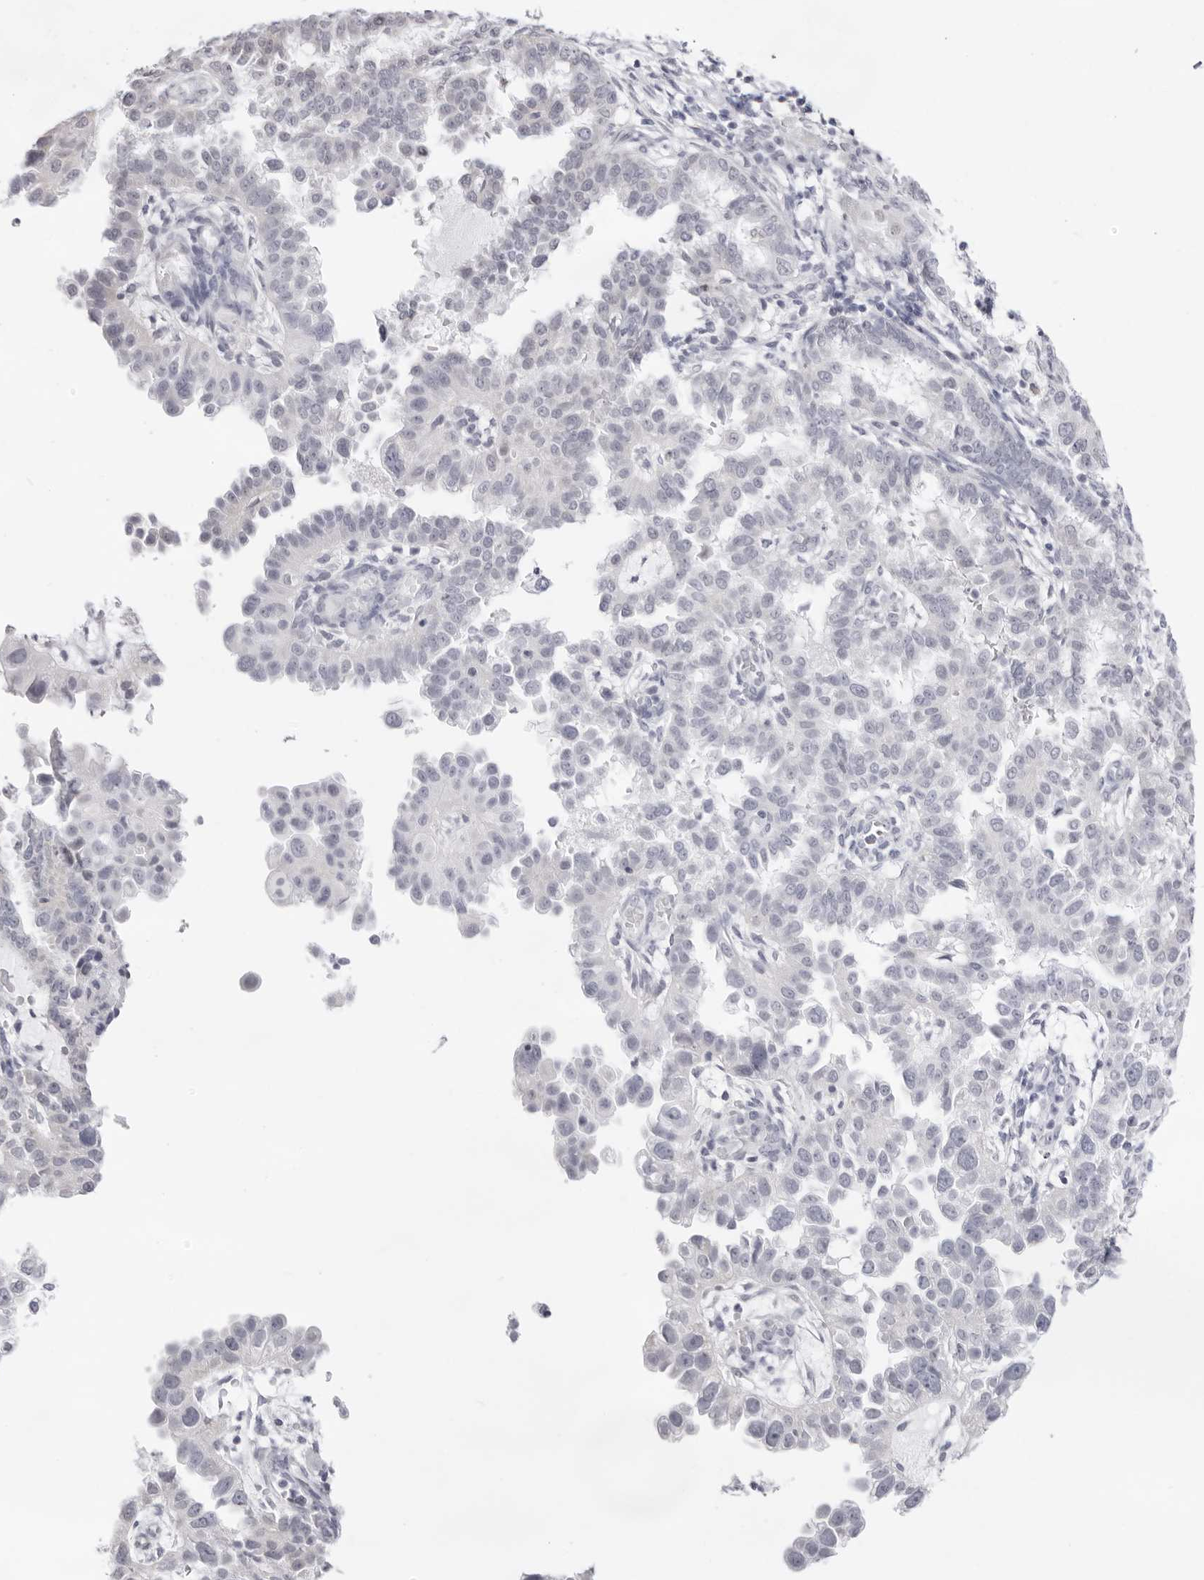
{"staining": {"intensity": "negative", "quantity": "none", "location": "none"}, "tissue": "endometrial cancer", "cell_type": "Tumor cells", "image_type": "cancer", "snomed": [{"axis": "morphology", "description": "Adenocarcinoma, NOS"}, {"axis": "topography", "description": "Endometrium"}], "caption": "Human adenocarcinoma (endometrial) stained for a protein using immunohistochemistry (IHC) reveals no positivity in tumor cells.", "gene": "FDPS", "patient": {"sex": "female", "age": 85}}